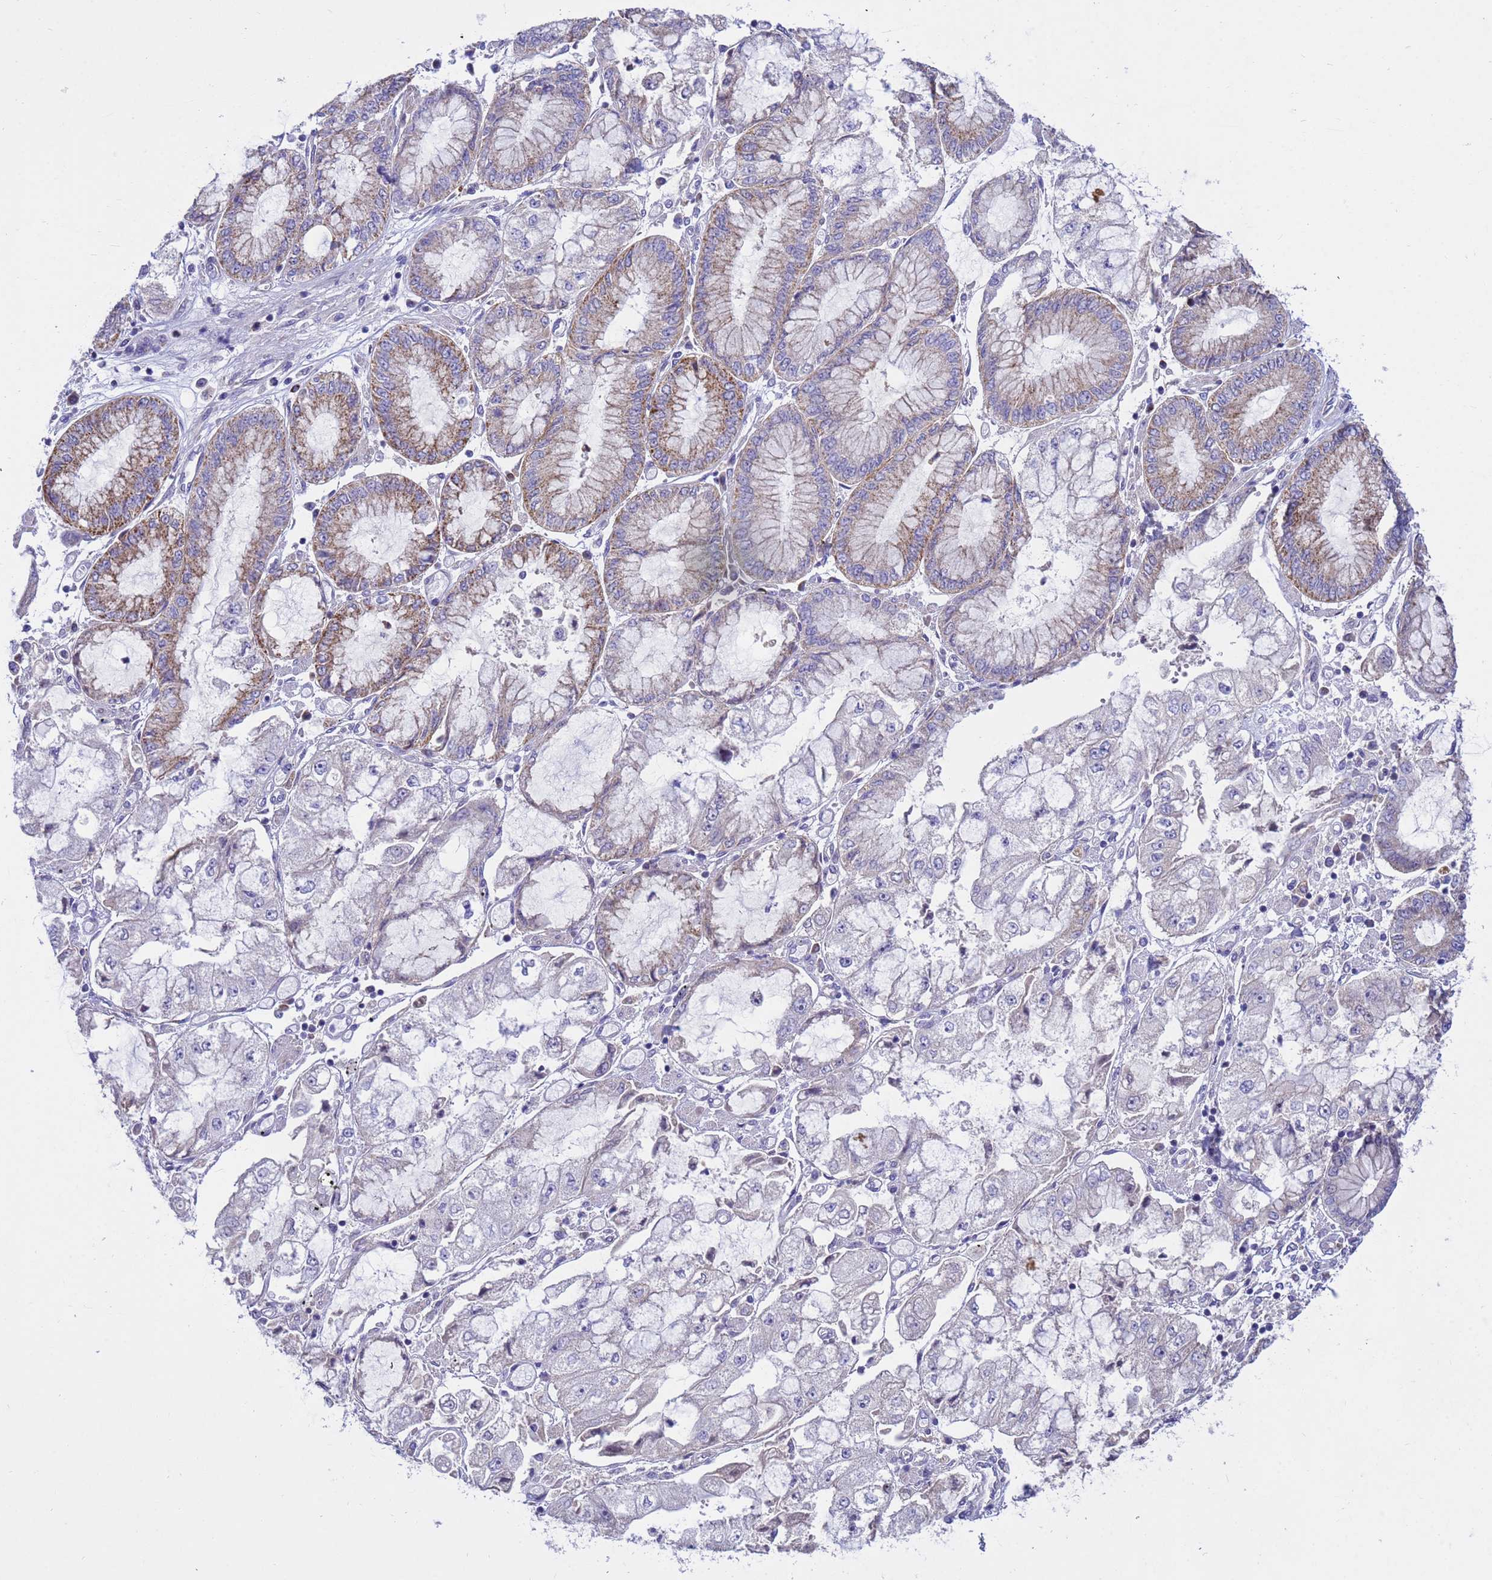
{"staining": {"intensity": "moderate", "quantity": "25%-75%", "location": "cytoplasmic/membranous"}, "tissue": "stomach cancer", "cell_type": "Tumor cells", "image_type": "cancer", "snomed": [{"axis": "morphology", "description": "Adenocarcinoma, NOS"}, {"axis": "topography", "description": "Stomach"}], "caption": "A photomicrograph of human stomach cancer (adenocarcinoma) stained for a protein shows moderate cytoplasmic/membranous brown staining in tumor cells.", "gene": "TUBGCP3", "patient": {"sex": "male", "age": 76}}